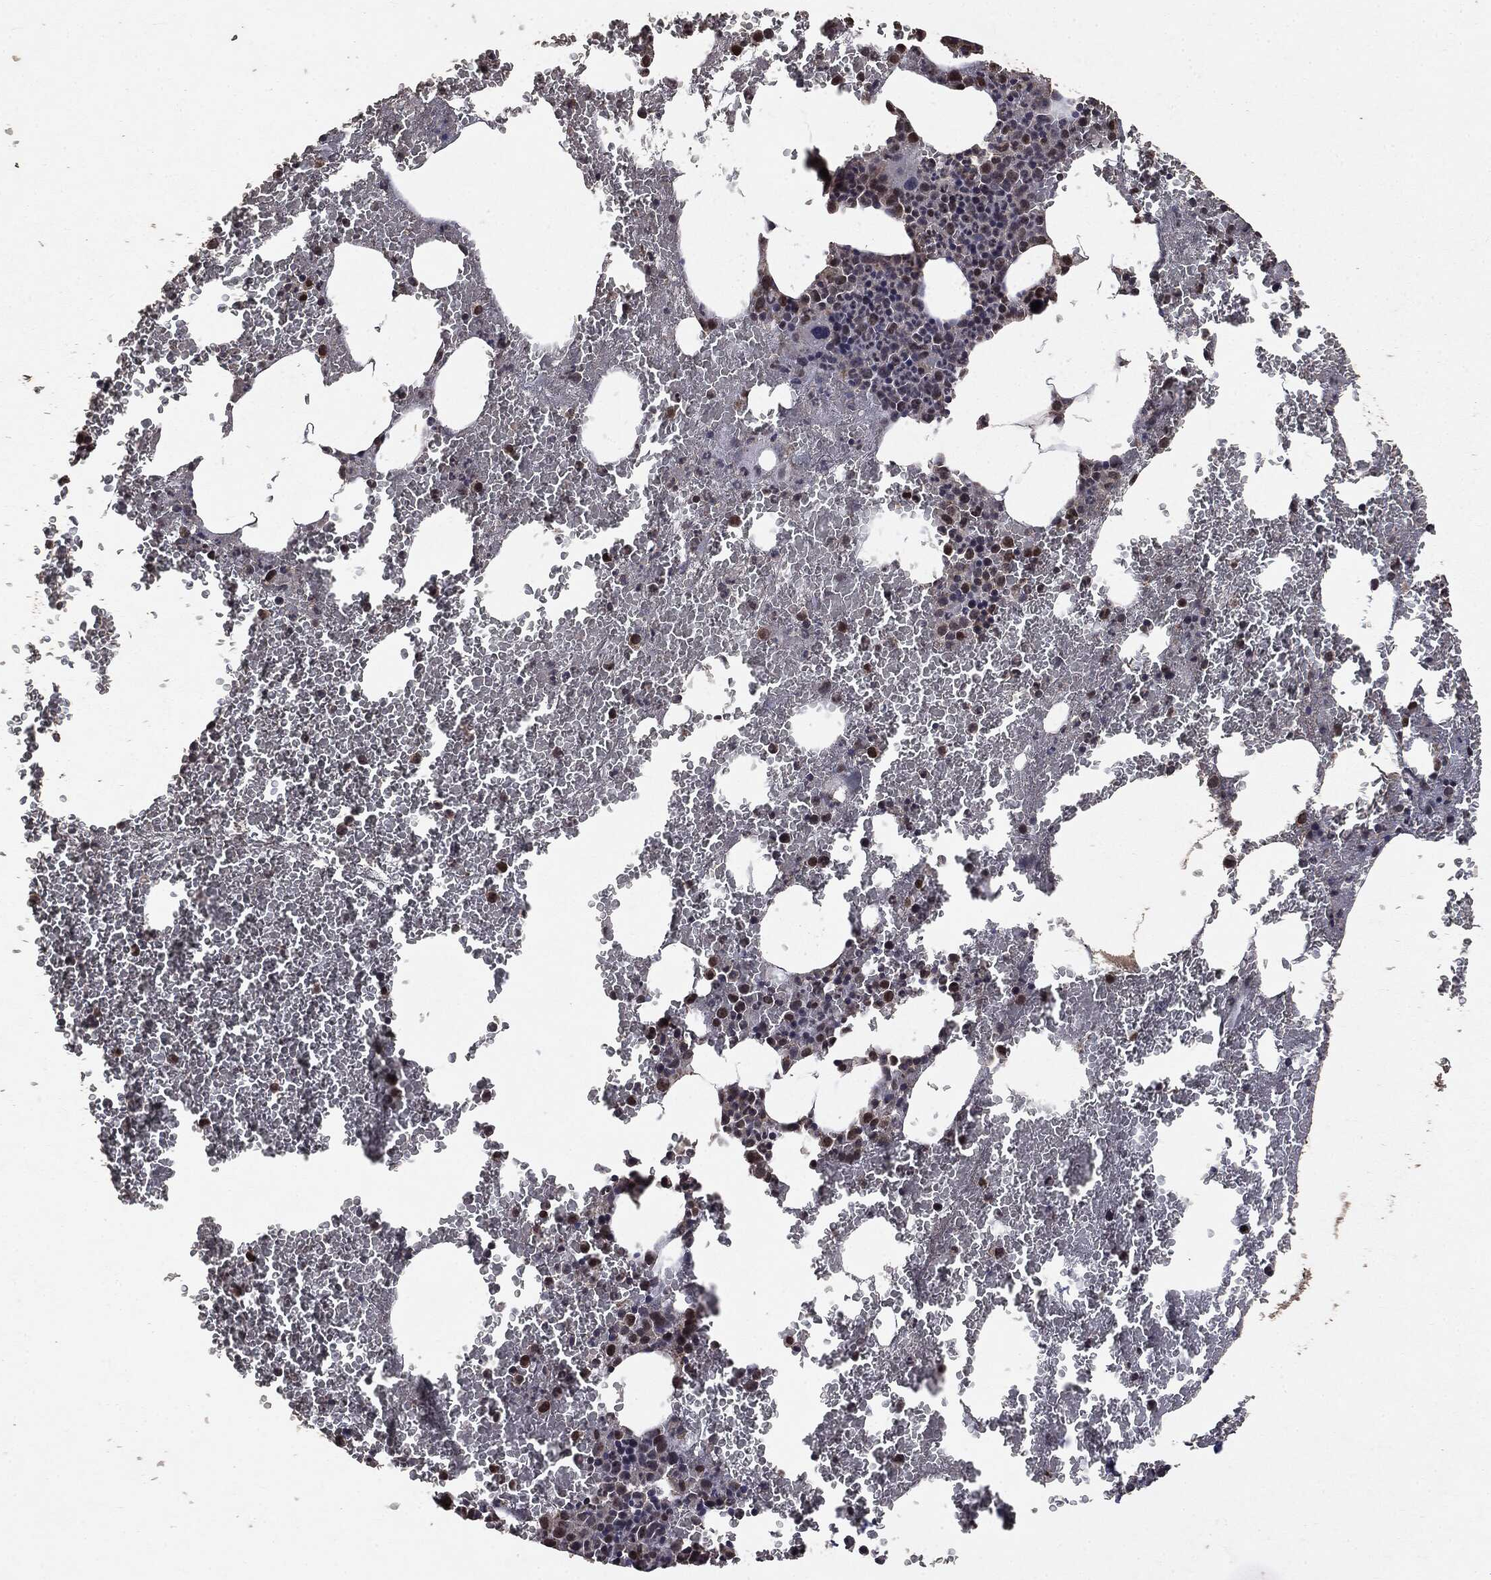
{"staining": {"intensity": "strong", "quantity": "25%-75%", "location": "nuclear"}, "tissue": "bone marrow", "cell_type": "Hematopoietic cells", "image_type": "normal", "snomed": [{"axis": "morphology", "description": "Normal tissue, NOS"}, {"axis": "topography", "description": "Bone marrow"}], "caption": "DAB immunohistochemical staining of benign bone marrow reveals strong nuclear protein staining in about 25%-75% of hematopoietic cells. Nuclei are stained in blue.", "gene": "PPP6R2", "patient": {"sex": "male", "age": 91}}